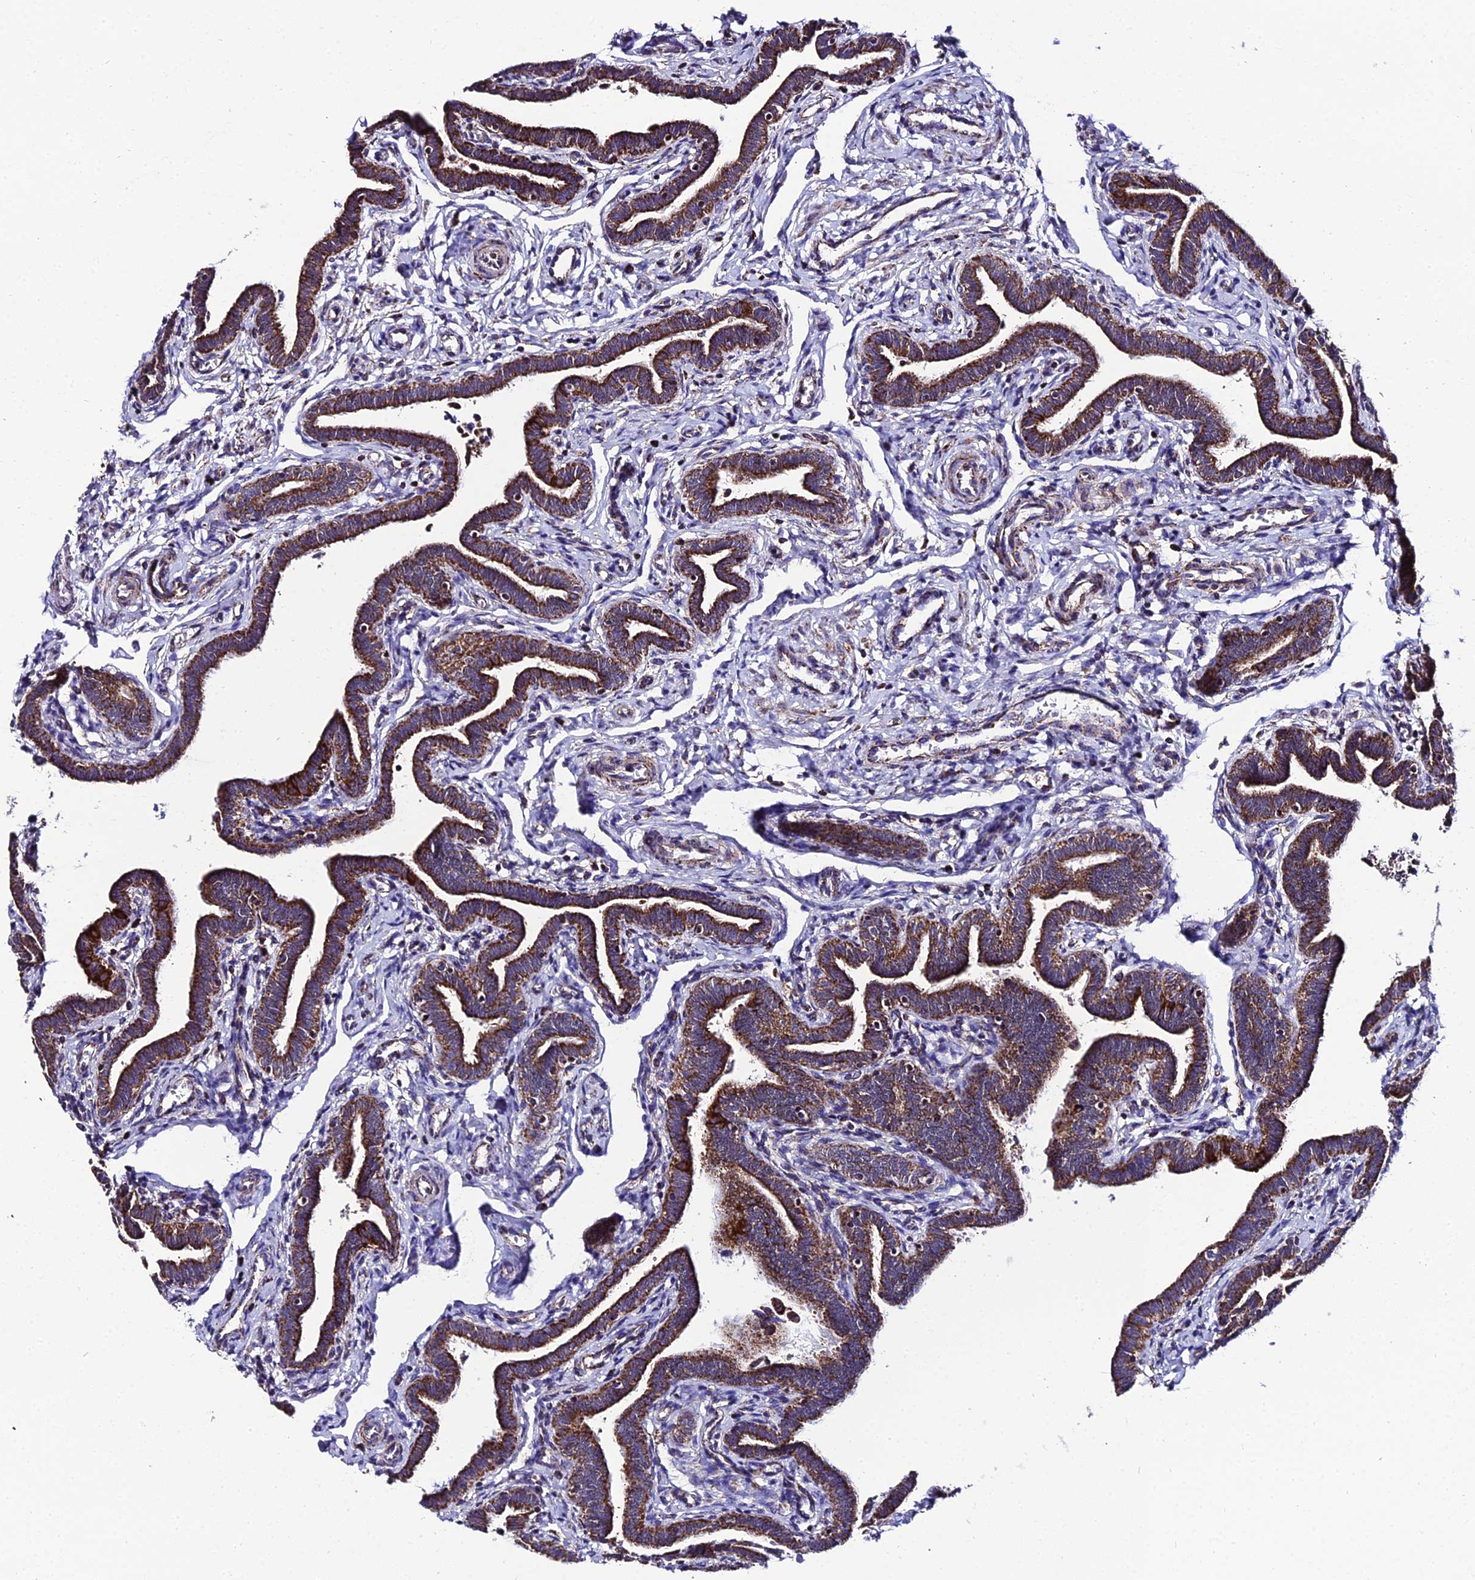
{"staining": {"intensity": "moderate", "quantity": ">75%", "location": "cytoplasmic/membranous"}, "tissue": "fallopian tube", "cell_type": "Glandular cells", "image_type": "normal", "snomed": [{"axis": "morphology", "description": "Normal tissue, NOS"}, {"axis": "topography", "description": "Fallopian tube"}], "caption": "Moderate cytoplasmic/membranous positivity for a protein is present in approximately >75% of glandular cells of unremarkable fallopian tube using immunohistochemistry (IHC).", "gene": "PSMD2", "patient": {"sex": "female", "age": 36}}